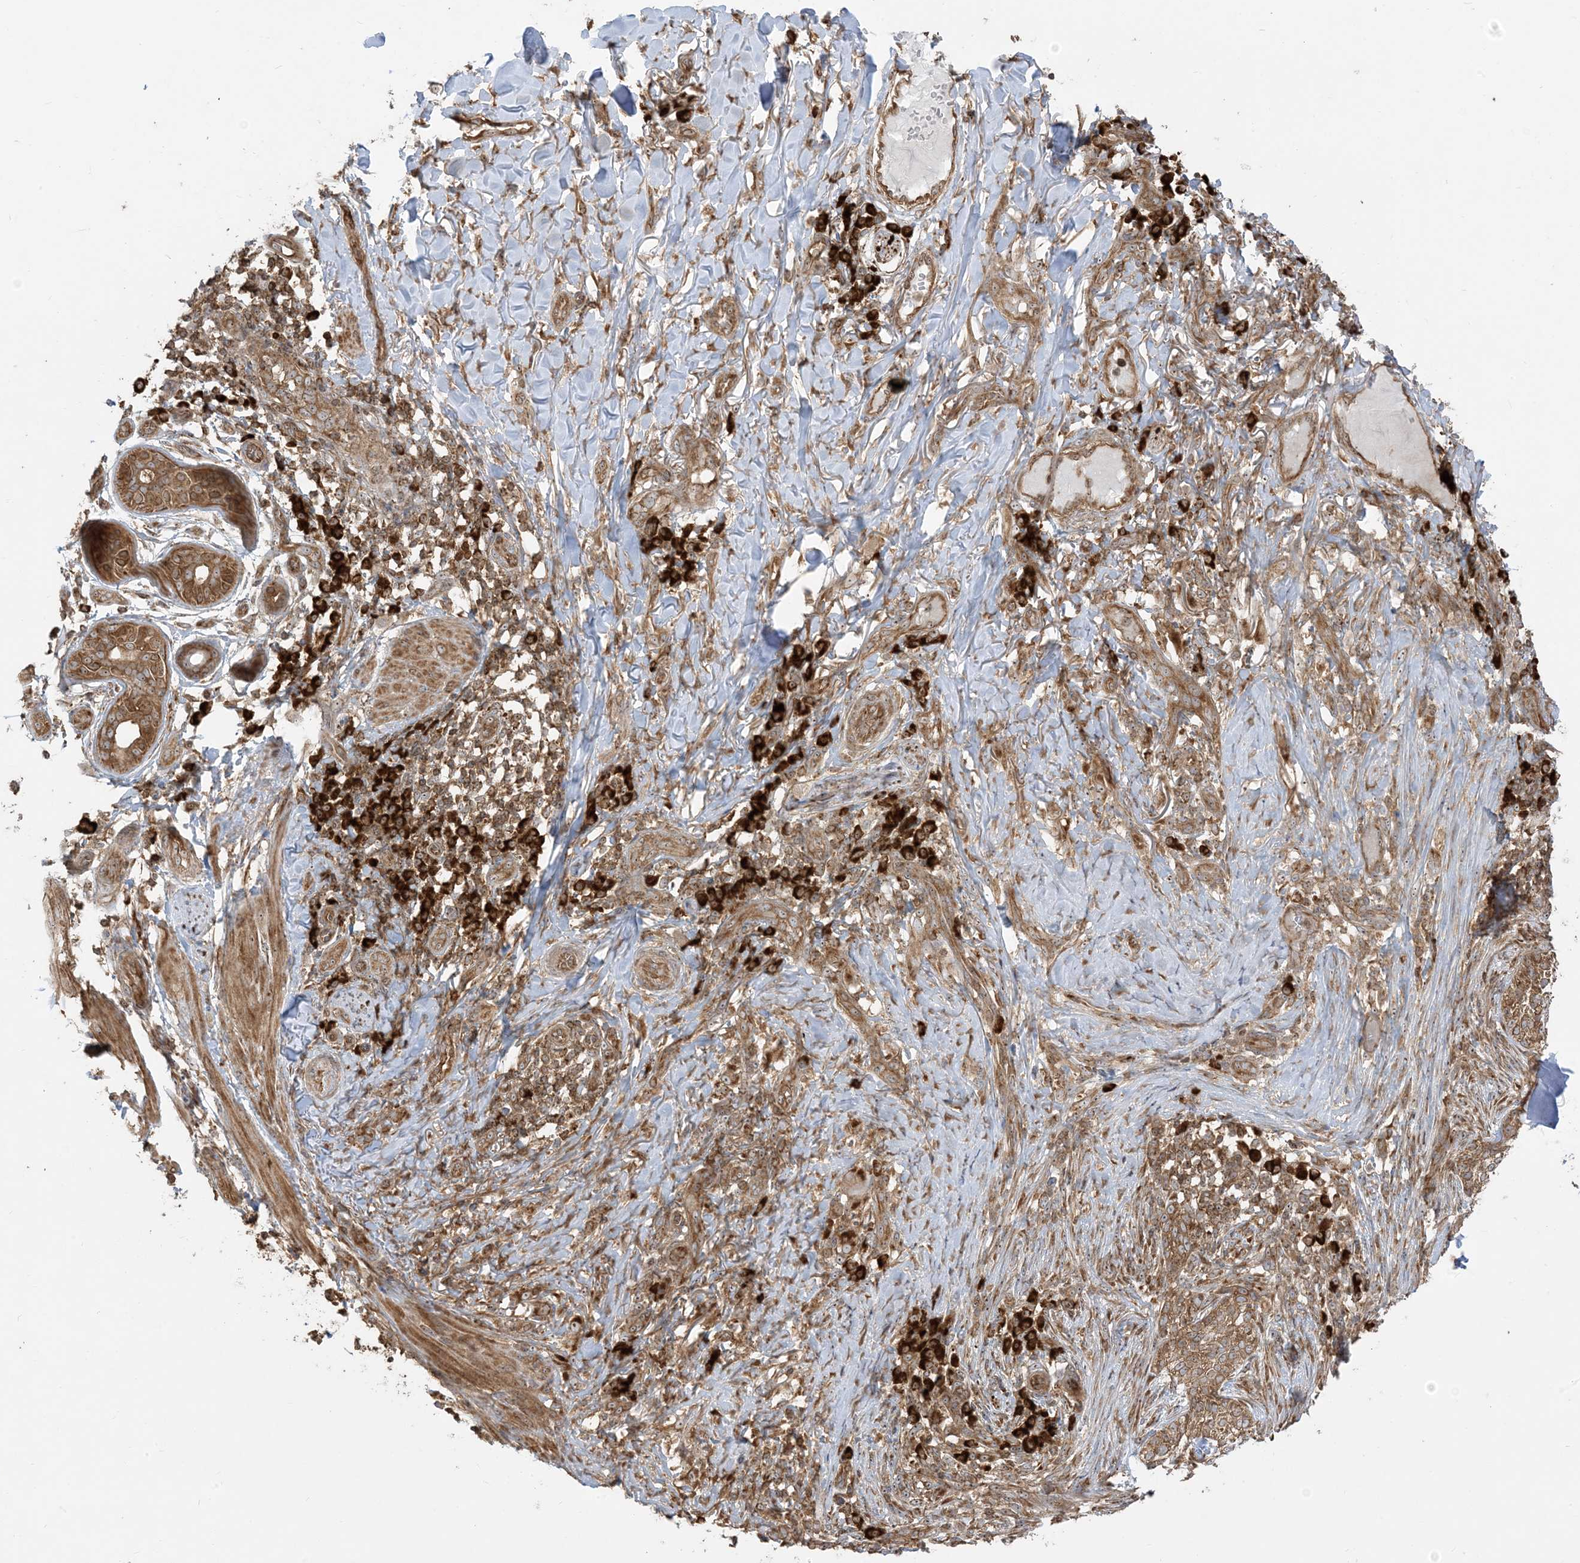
{"staining": {"intensity": "strong", "quantity": "25%-75%", "location": "cytoplasmic/membranous,nuclear"}, "tissue": "skin cancer", "cell_type": "Tumor cells", "image_type": "cancer", "snomed": [{"axis": "morphology", "description": "Basal cell carcinoma"}, {"axis": "topography", "description": "Skin"}], "caption": "Skin basal cell carcinoma tissue reveals strong cytoplasmic/membranous and nuclear staining in approximately 25%-75% of tumor cells", "gene": "SRP72", "patient": {"sex": "female", "age": 64}}